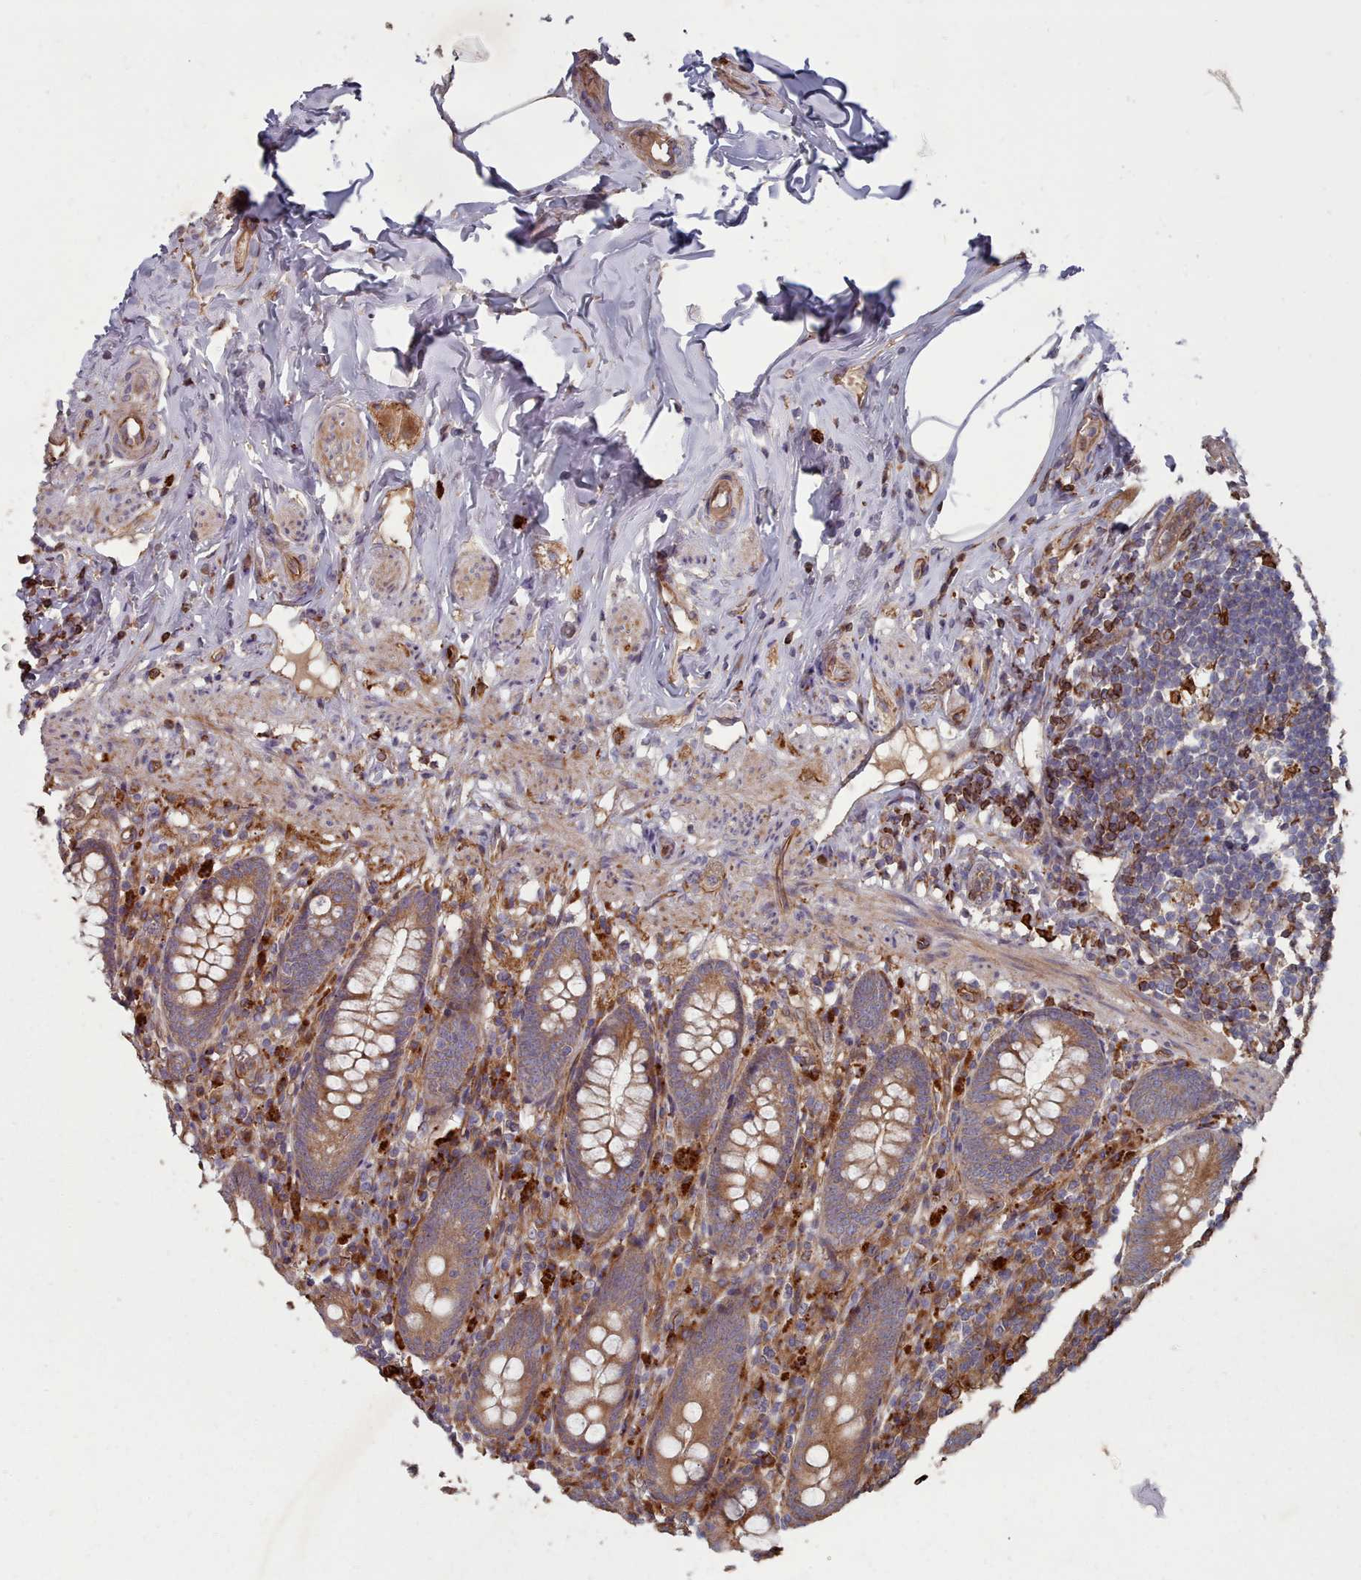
{"staining": {"intensity": "strong", "quantity": ">75%", "location": "cytoplasmic/membranous"}, "tissue": "appendix", "cell_type": "Glandular cells", "image_type": "normal", "snomed": [{"axis": "morphology", "description": "Normal tissue, NOS"}, {"axis": "topography", "description": "Appendix"}], "caption": "DAB immunohistochemical staining of normal appendix exhibits strong cytoplasmic/membranous protein expression in approximately >75% of glandular cells. (Stains: DAB (3,3'-diaminobenzidine) in brown, nuclei in blue, Microscopy: brightfield microscopy at high magnification).", "gene": "THSD7B", "patient": {"sex": "male", "age": 55}}